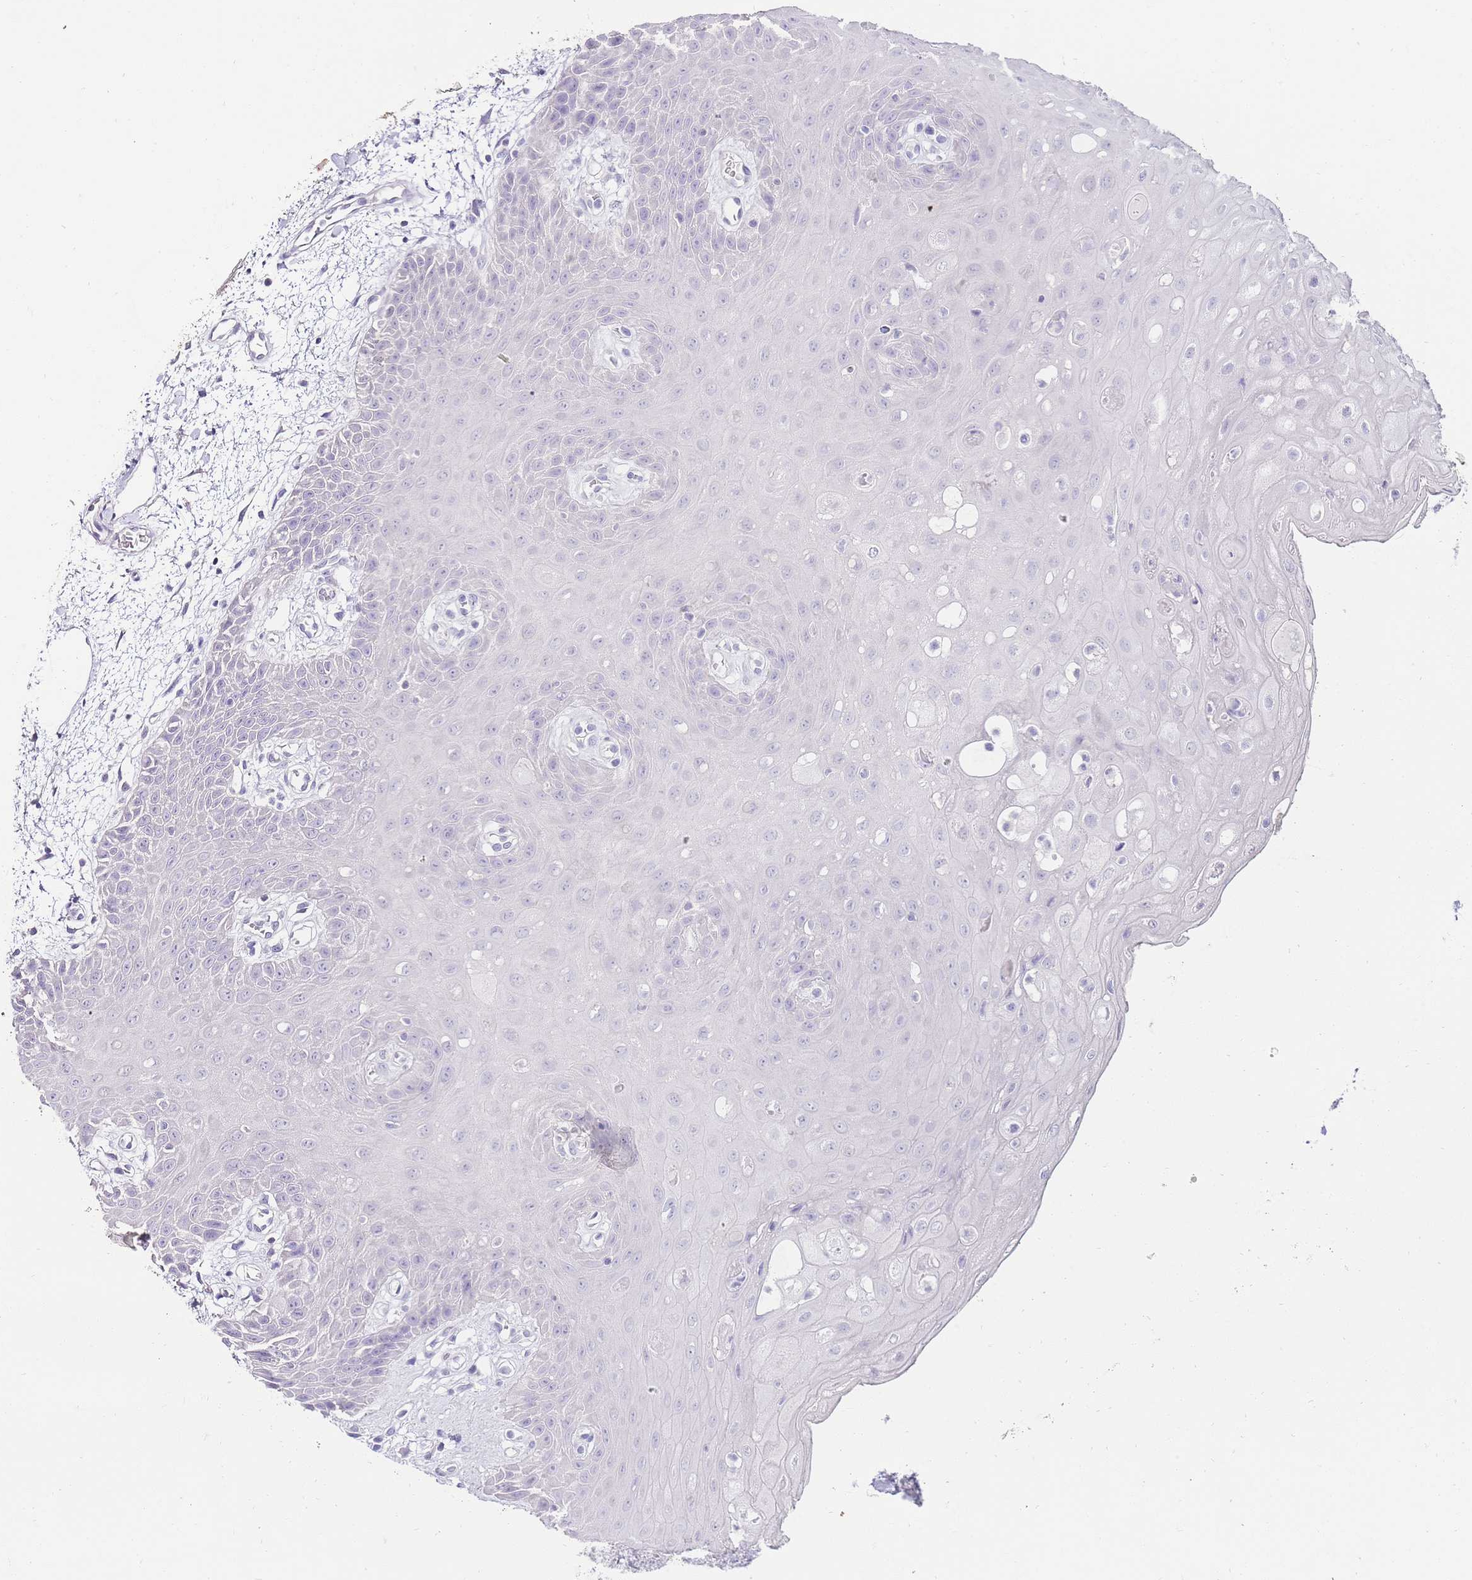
{"staining": {"intensity": "negative", "quantity": "none", "location": "none"}, "tissue": "oral mucosa", "cell_type": "Squamous epithelial cells", "image_type": "normal", "snomed": [{"axis": "morphology", "description": "Normal tissue, NOS"}, {"axis": "topography", "description": "Oral tissue"}, {"axis": "topography", "description": "Tounge, NOS"}], "caption": "Image shows no protein expression in squamous epithelial cells of normal oral mucosa.", "gene": "DPP4", "patient": {"sex": "female", "age": 59}}